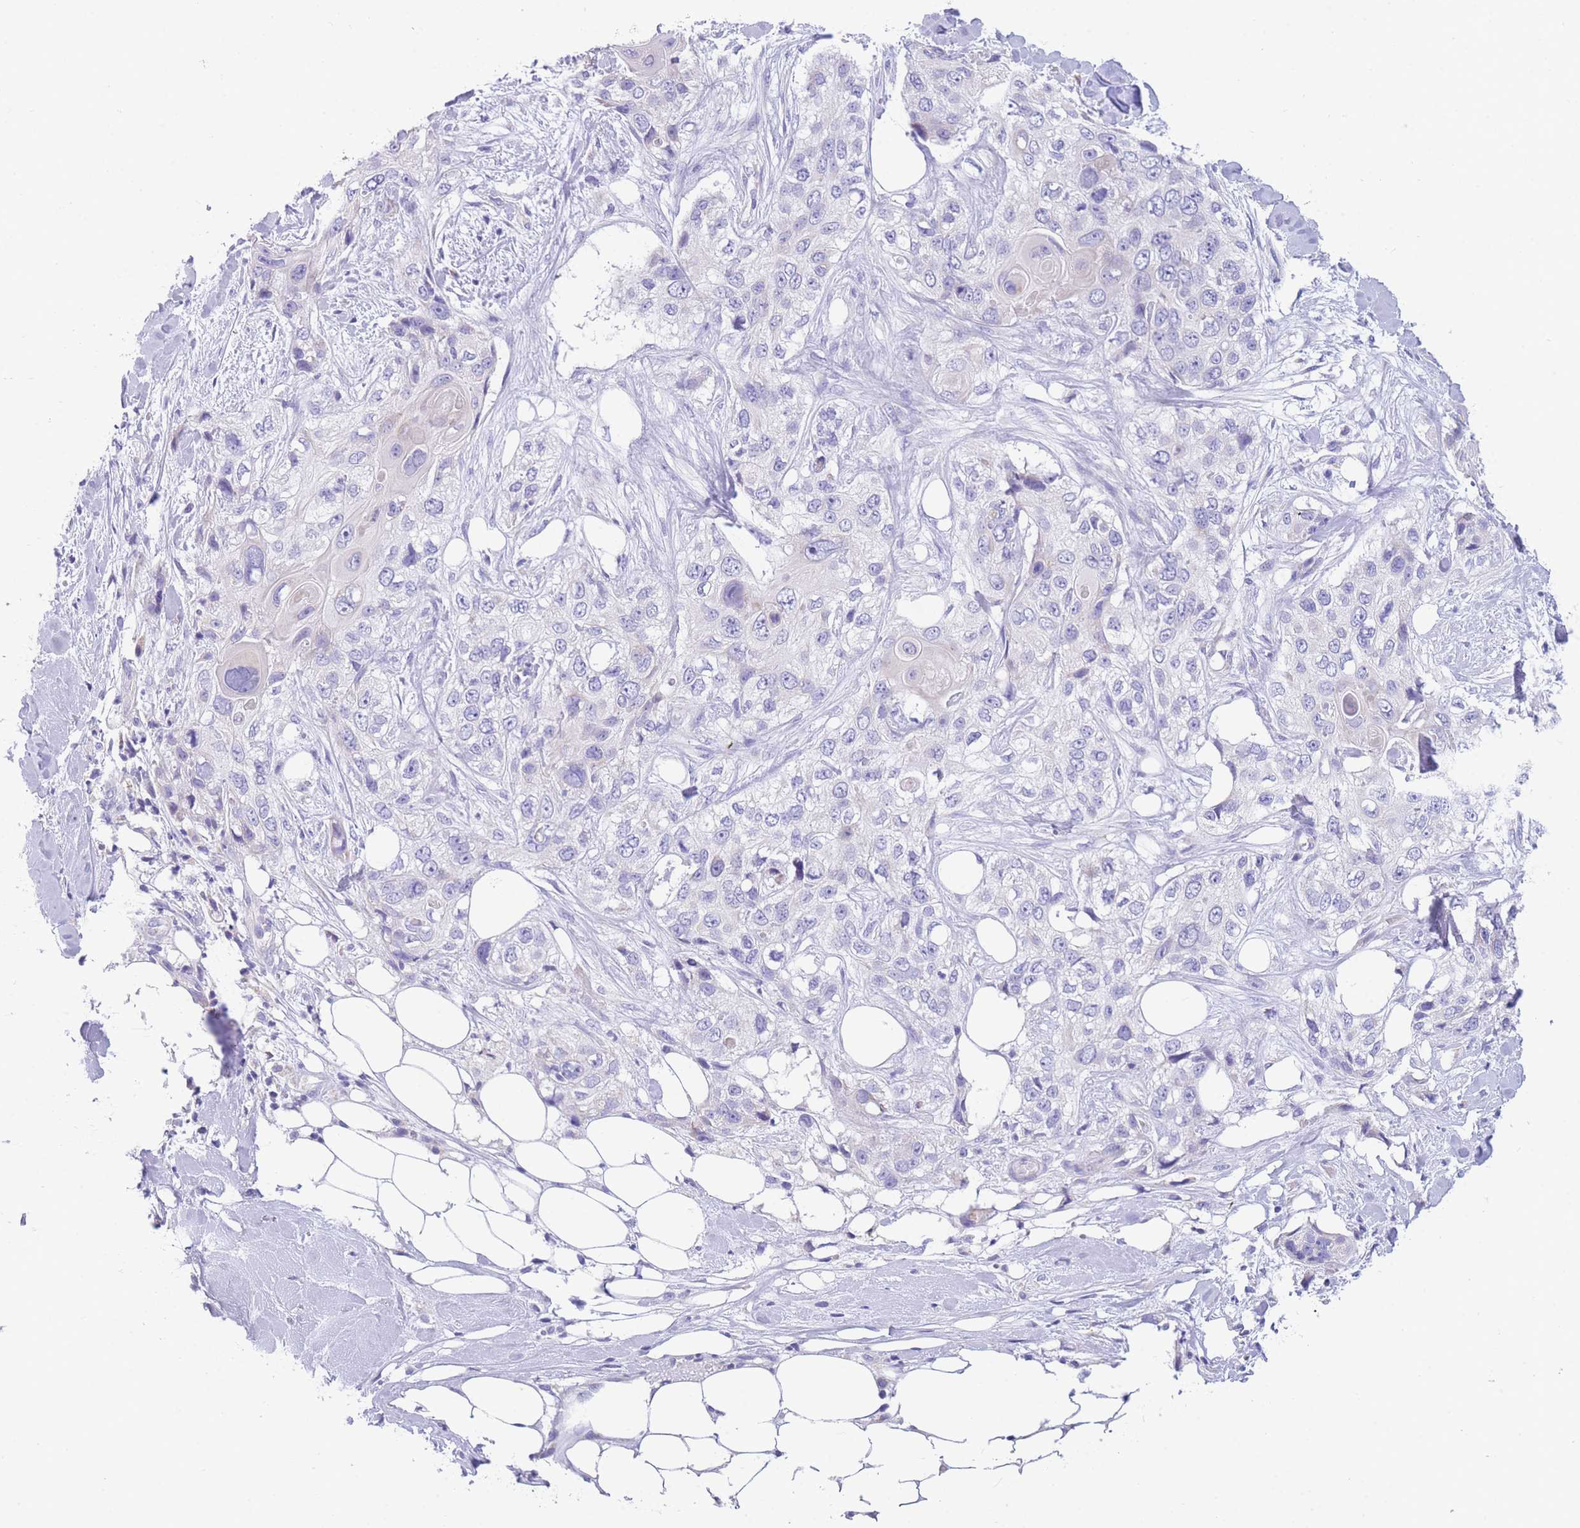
{"staining": {"intensity": "negative", "quantity": "none", "location": "none"}, "tissue": "skin cancer", "cell_type": "Tumor cells", "image_type": "cancer", "snomed": [{"axis": "morphology", "description": "Normal tissue, NOS"}, {"axis": "morphology", "description": "Squamous cell carcinoma, NOS"}, {"axis": "topography", "description": "Skin"}], "caption": "Tumor cells show no significant protein staining in squamous cell carcinoma (skin).", "gene": "DHRS11", "patient": {"sex": "male", "age": 72}}